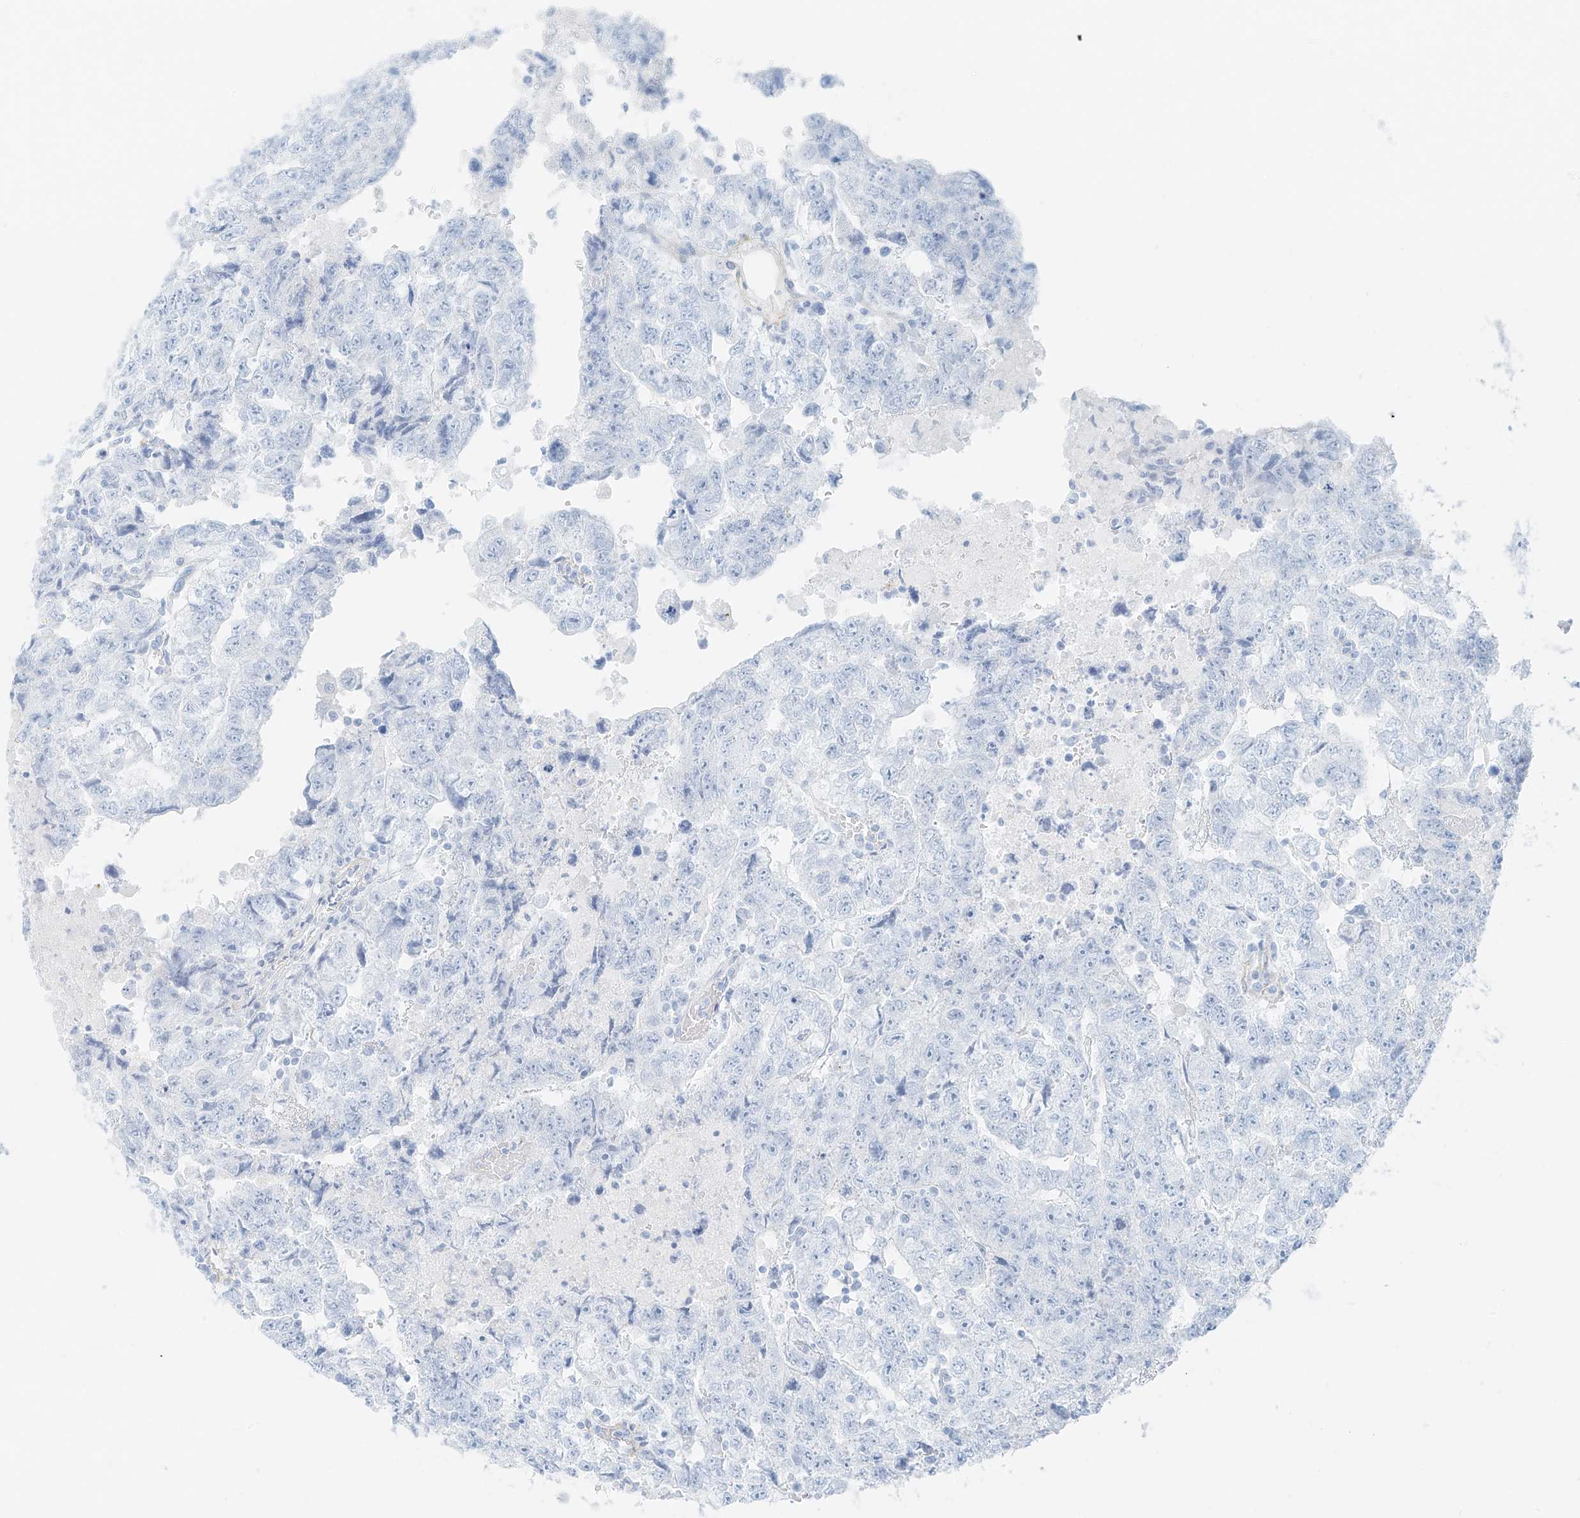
{"staining": {"intensity": "negative", "quantity": "none", "location": "none"}, "tissue": "testis cancer", "cell_type": "Tumor cells", "image_type": "cancer", "snomed": [{"axis": "morphology", "description": "Carcinoma, Embryonal, NOS"}, {"axis": "topography", "description": "Testis"}], "caption": "IHC photomicrograph of human embryonal carcinoma (testis) stained for a protein (brown), which demonstrates no expression in tumor cells.", "gene": "SMCP", "patient": {"sex": "male", "age": 36}}